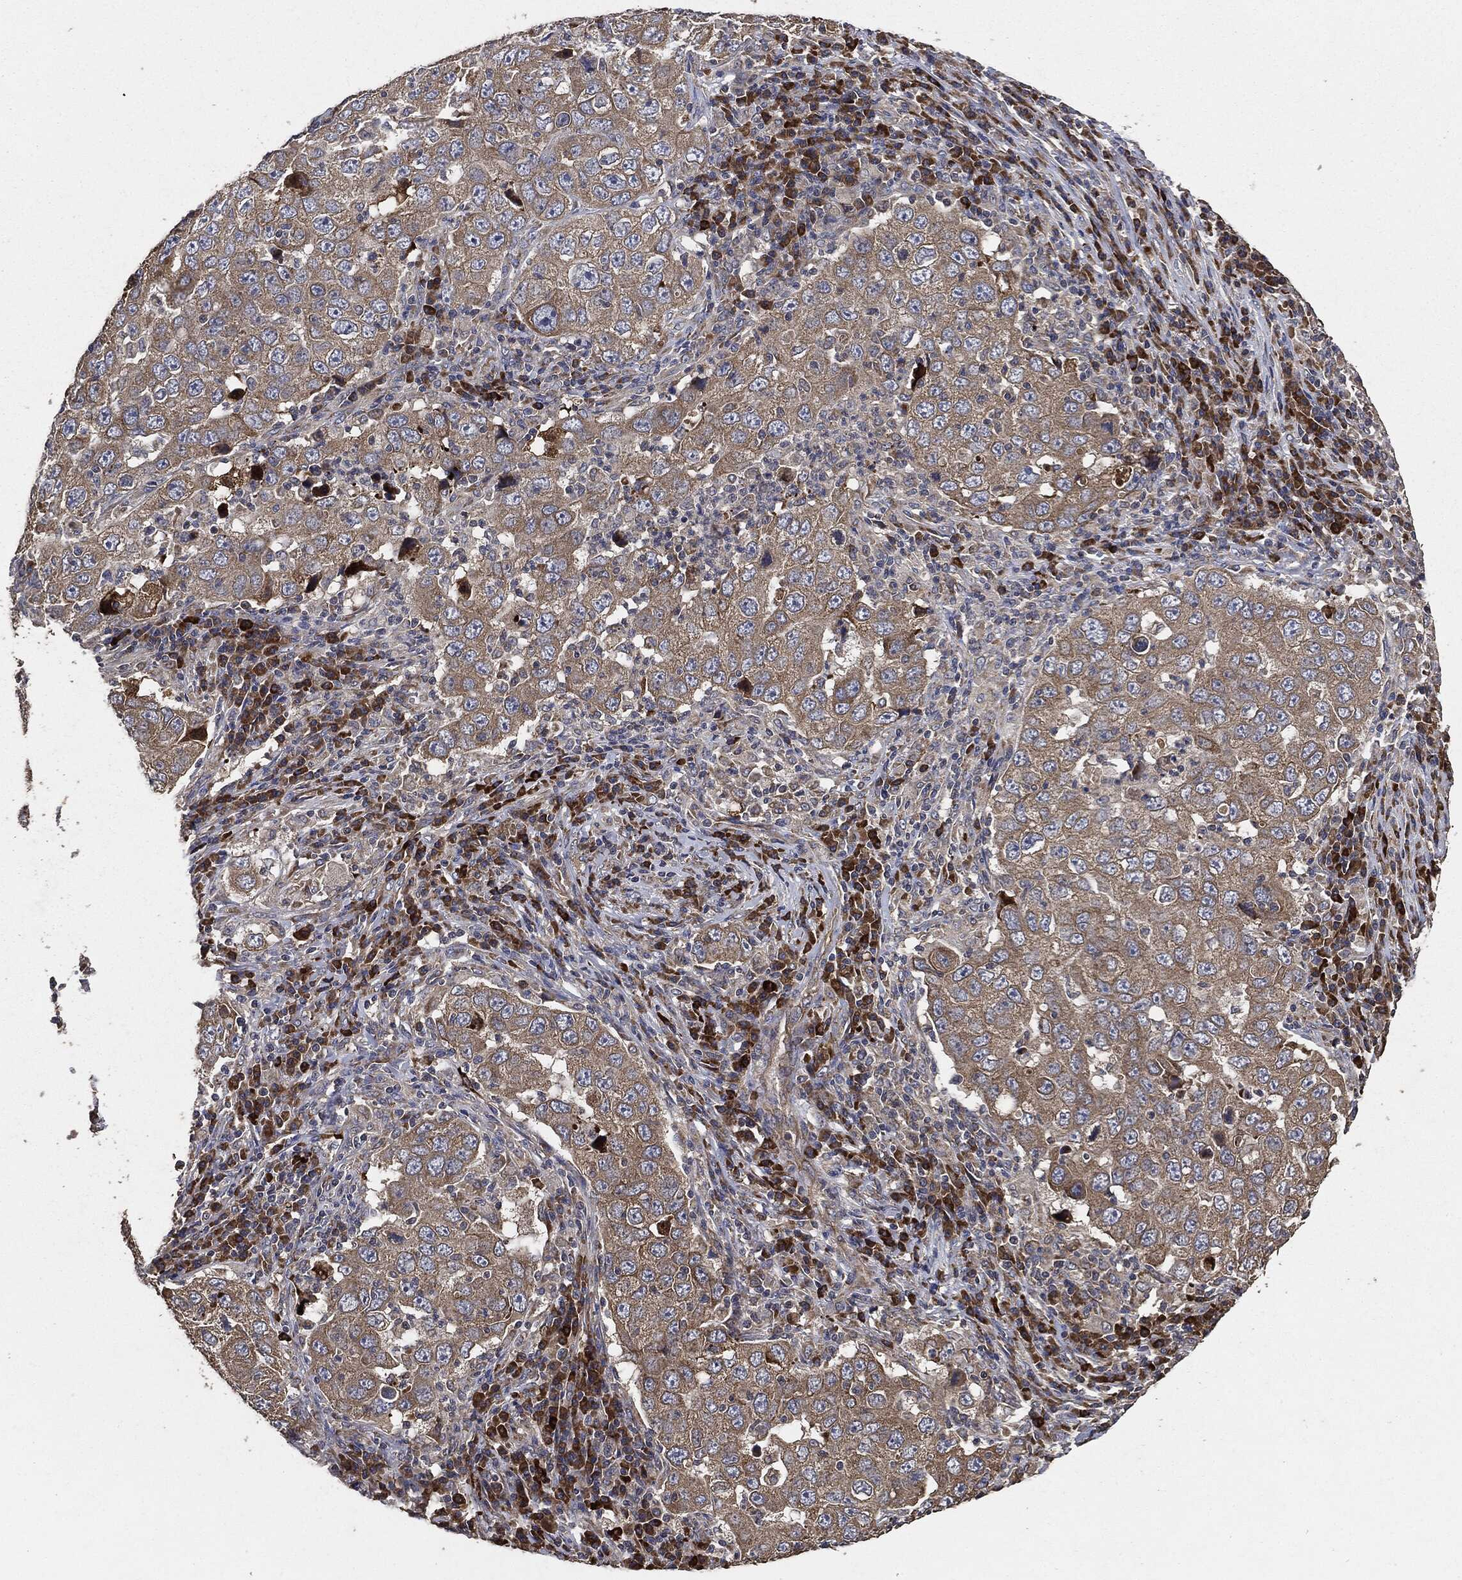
{"staining": {"intensity": "weak", "quantity": ">75%", "location": "cytoplasmic/membranous"}, "tissue": "lung cancer", "cell_type": "Tumor cells", "image_type": "cancer", "snomed": [{"axis": "morphology", "description": "Adenocarcinoma, NOS"}, {"axis": "topography", "description": "Lung"}], "caption": "IHC micrograph of lung adenocarcinoma stained for a protein (brown), which displays low levels of weak cytoplasmic/membranous staining in approximately >75% of tumor cells.", "gene": "STK3", "patient": {"sex": "male", "age": 73}}